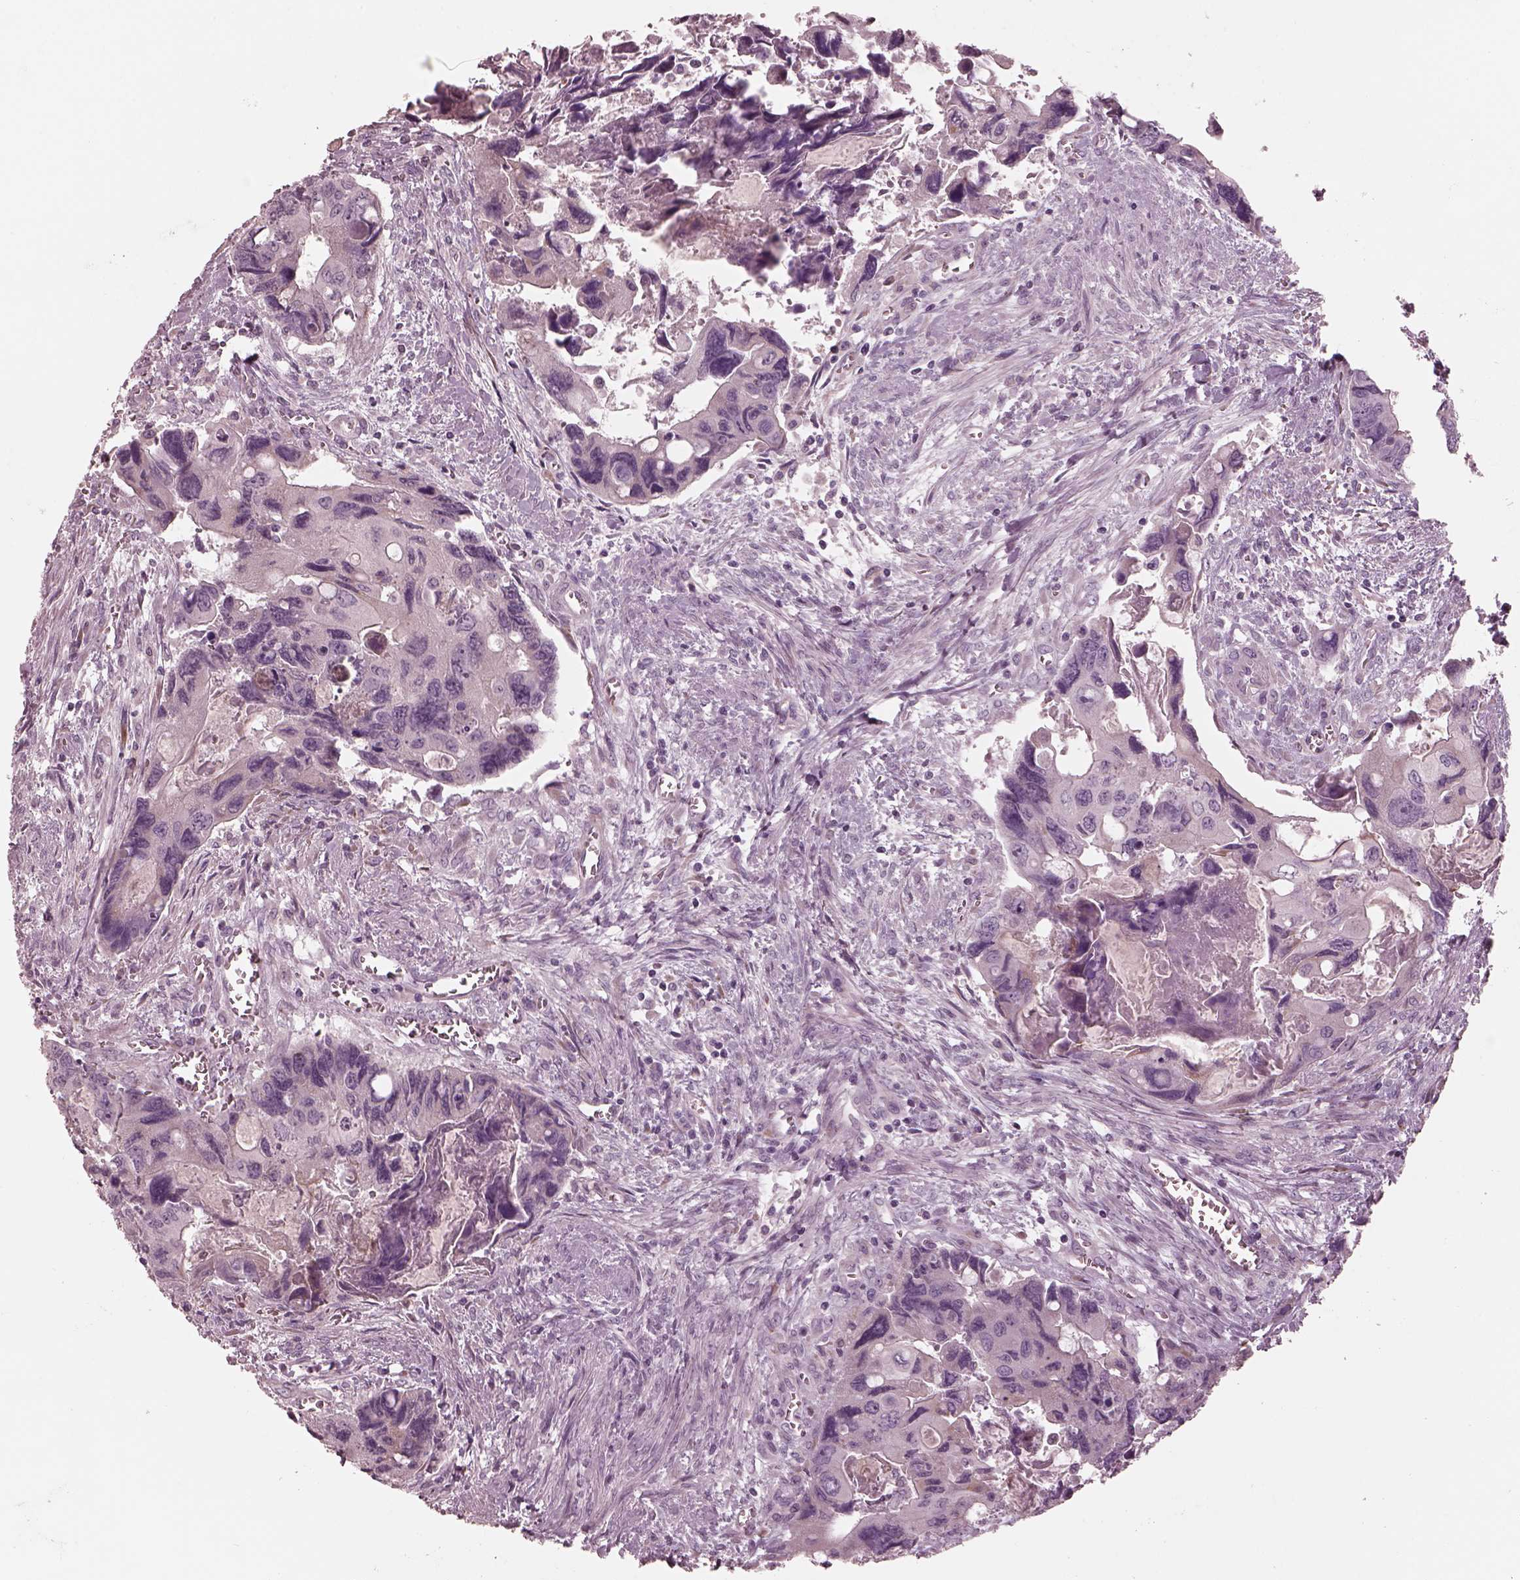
{"staining": {"intensity": "negative", "quantity": "none", "location": "none"}, "tissue": "colorectal cancer", "cell_type": "Tumor cells", "image_type": "cancer", "snomed": [{"axis": "morphology", "description": "Adenocarcinoma, NOS"}, {"axis": "topography", "description": "Rectum"}], "caption": "Human colorectal cancer (adenocarcinoma) stained for a protein using IHC shows no staining in tumor cells.", "gene": "CADM2", "patient": {"sex": "male", "age": 62}}